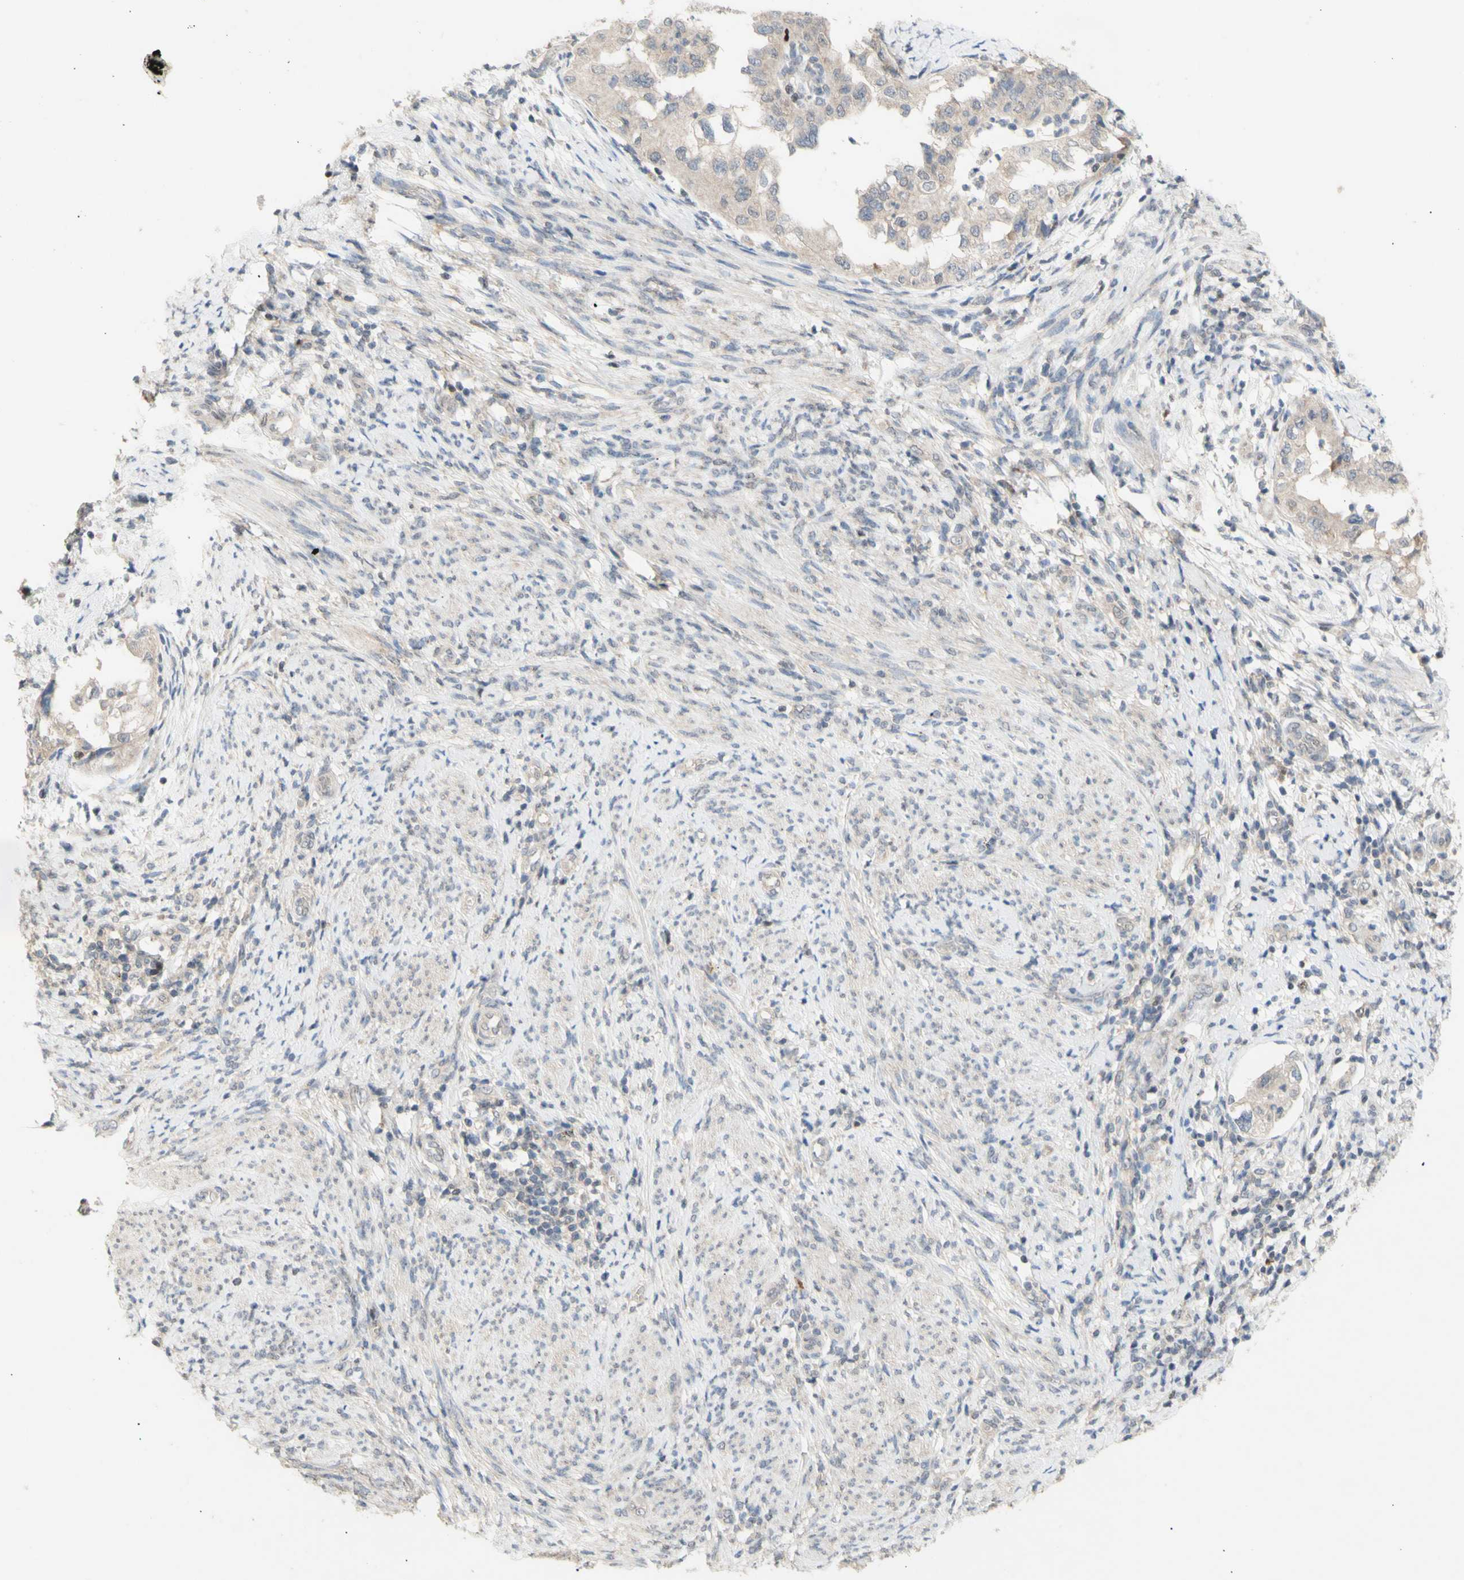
{"staining": {"intensity": "weak", "quantity": ">75%", "location": "cytoplasmic/membranous"}, "tissue": "endometrial cancer", "cell_type": "Tumor cells", "image_type": "cancer", "snomed": [{"axis": "morphology", "description": "Adenocarcinoma, NOS"}, {"axis": "topography", "description": "Endometrium"}], "caption": "Protein analysis of endometrial cancer tissue demonstrates weak cytoplasmic/membranous staining in about >75% of tumor cells.", "gene": "NLRP1", "patient": {"sex": "female", "age": 85}}